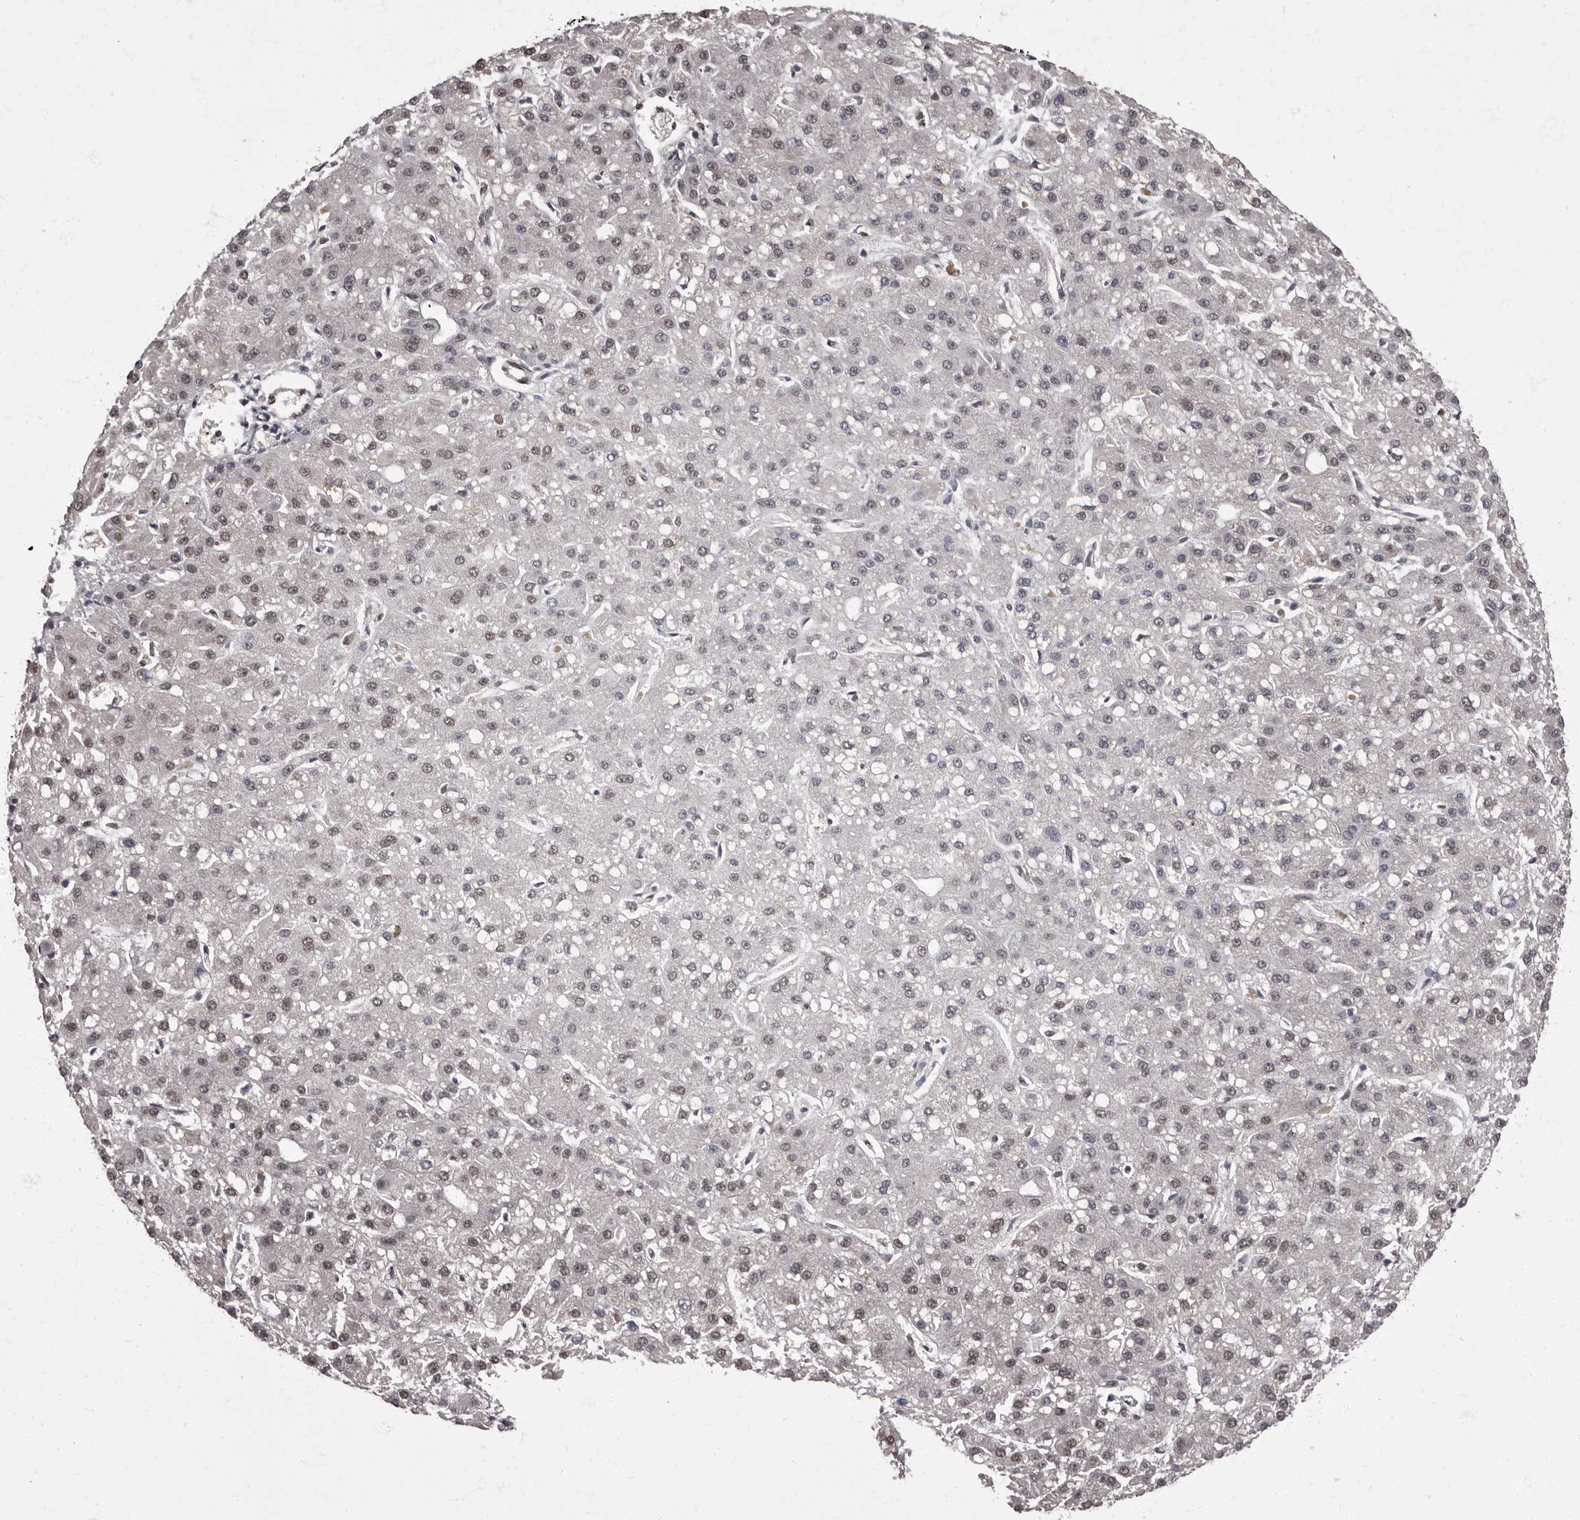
{"staining": {"intensity": "weak", "quantity": ">75%", "location": "nuclear"}, "tissue": "liver cancer", "cell_type": "Tumor cells", "image_type": "cancer", "snomed": [{"axis": "morphology", "description": "Carcinoma, Hepatocellular, NOS"}, {"axis": "topography", "description": "Liver"}], "caption": "Brown immunohistochemical staining in human liver cancer (hepatocellular carcinoma) reveals weak nuclear staining in about >75% of tumor cells.", "gene": "C1orf50", "patient": {"sex": "male", "age": 67}}